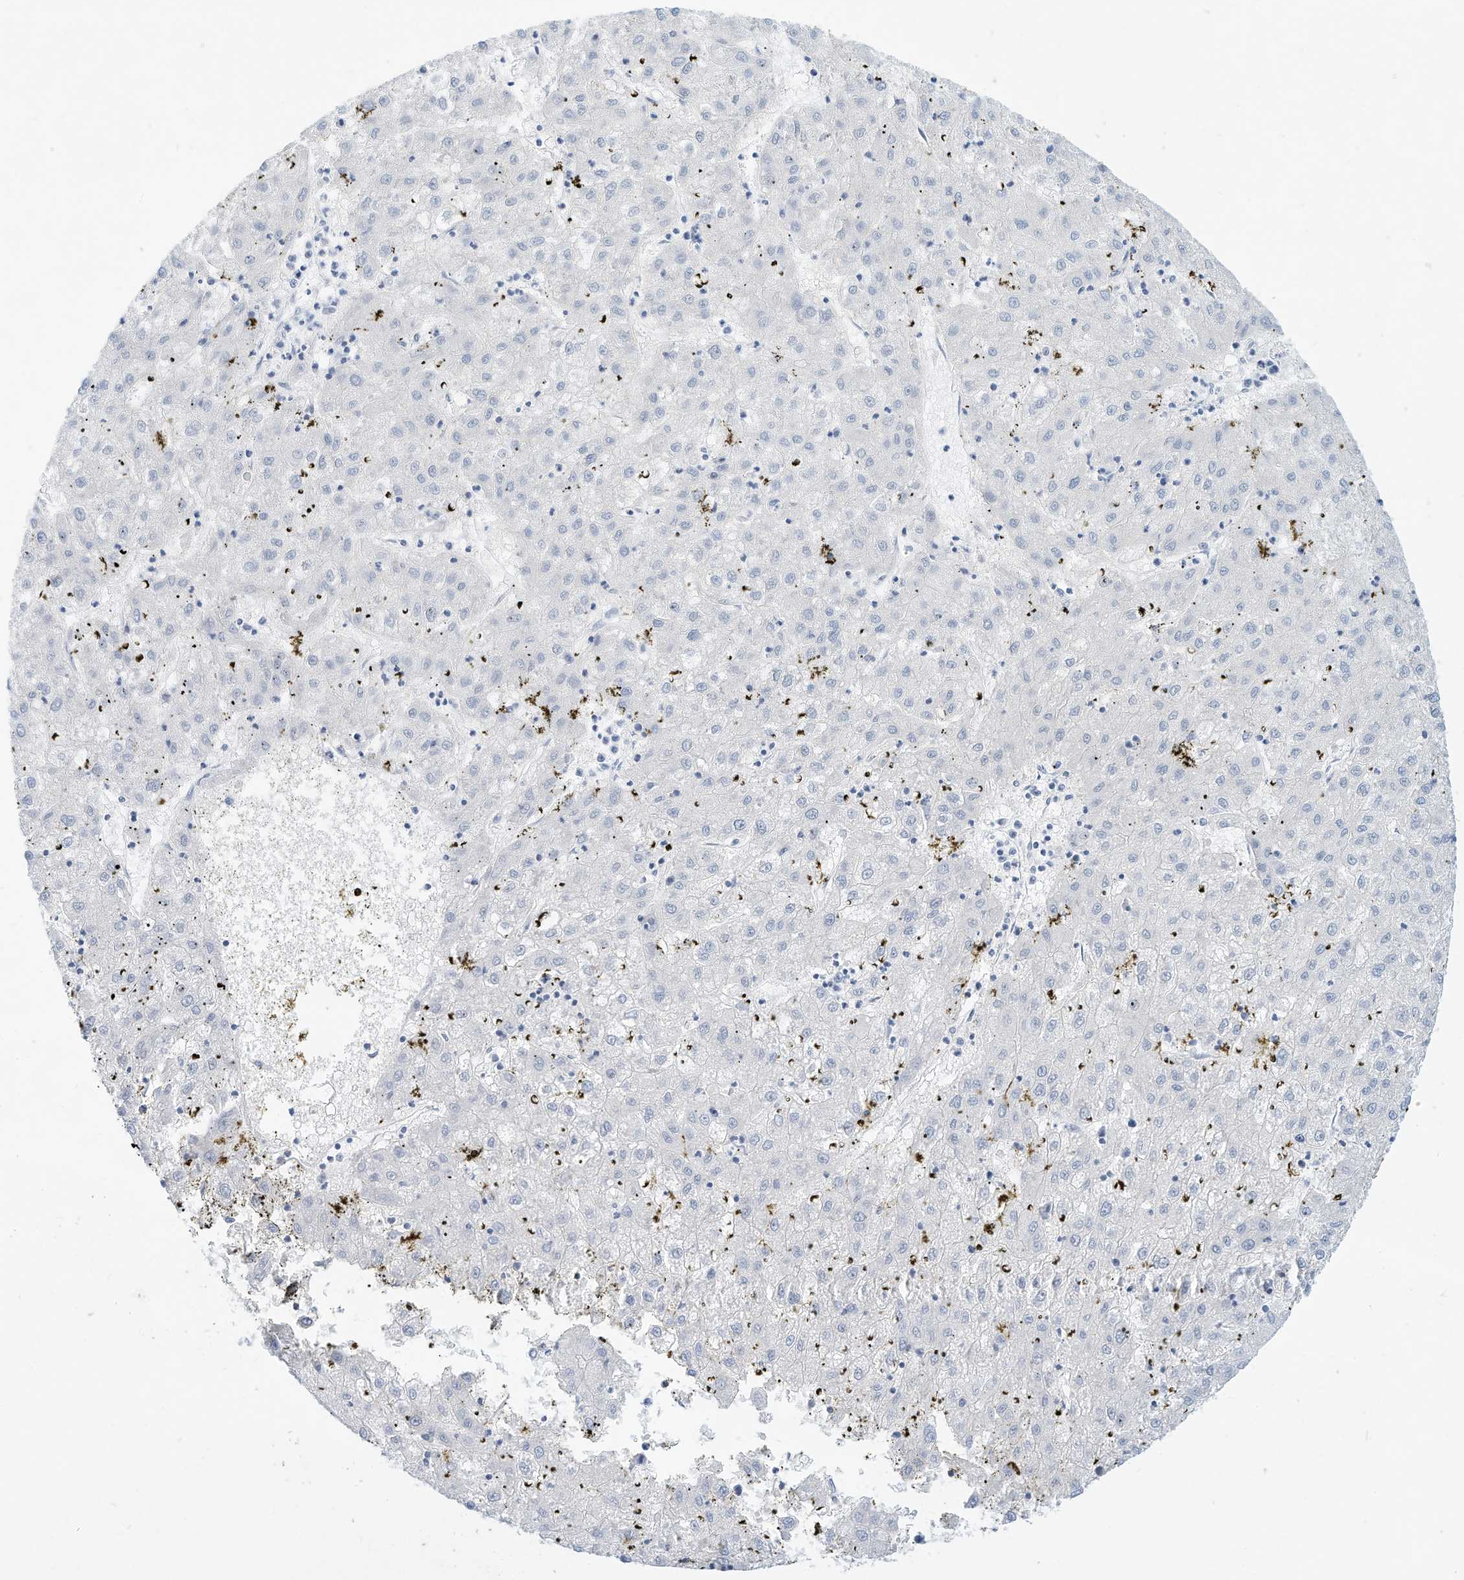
{"staining": {"intensity": "negative", "quantity": "none", "location": "none"}, "tissue": "liver cancer", "cell_type": "Tumor cells", "image_type": "cancer", "snomed": [{"axis": "morphology", "description": "Carcinoma, Hepatocellular, NOS"}, {"axis": "topography", "description": "Liver"}], "caption": "An immunohistochemistry (IHC) micrograph of liver cancer (hepatocellular carcinoma) is shown. There is no staining in tumor cells of liver cancer (hepatocellular carcinoma).", "gene": "SPOCD1", "patient": {"sex": "male", "age": 72}}